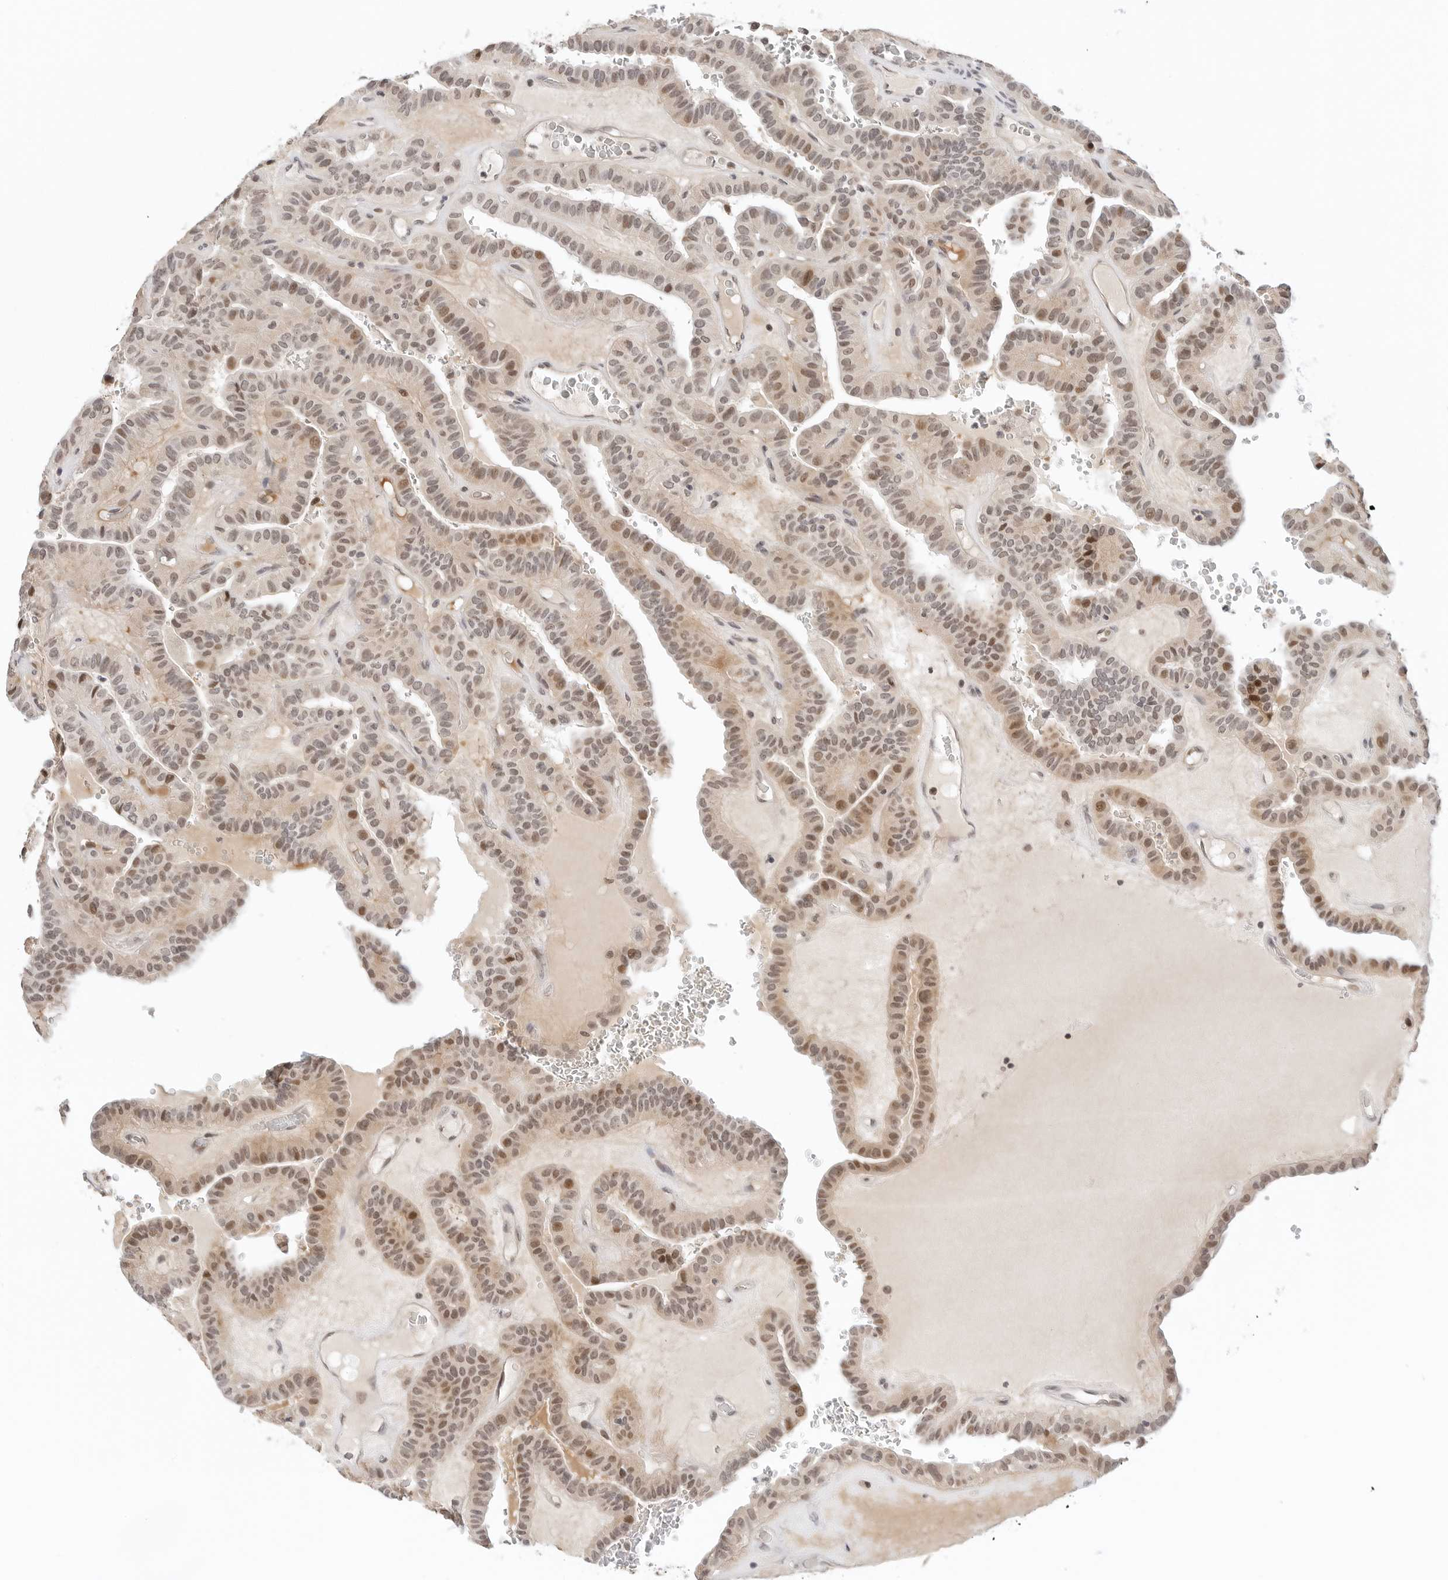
{"staining": {"intensity": "moderate", "quantity": ">75%", "location": "nuclear"}, "tissue": "thyroid cancer", "cell_type": "Tumor cells", "image_type": "cancer", "snomed": [{"axis": "morphology", "description": "Papillary adenocarcinoma, NOS"}, {"axis": "topography", "description": "Thyroid gland"}], "caption": "Protein analysis of thyroid papillary adenocarcinoma tissue demonstrates moderate nuclear staining in about >75% of tumor cells.", "gene": "TSEN2", "patient": {"sex": "male", "age": 77}}